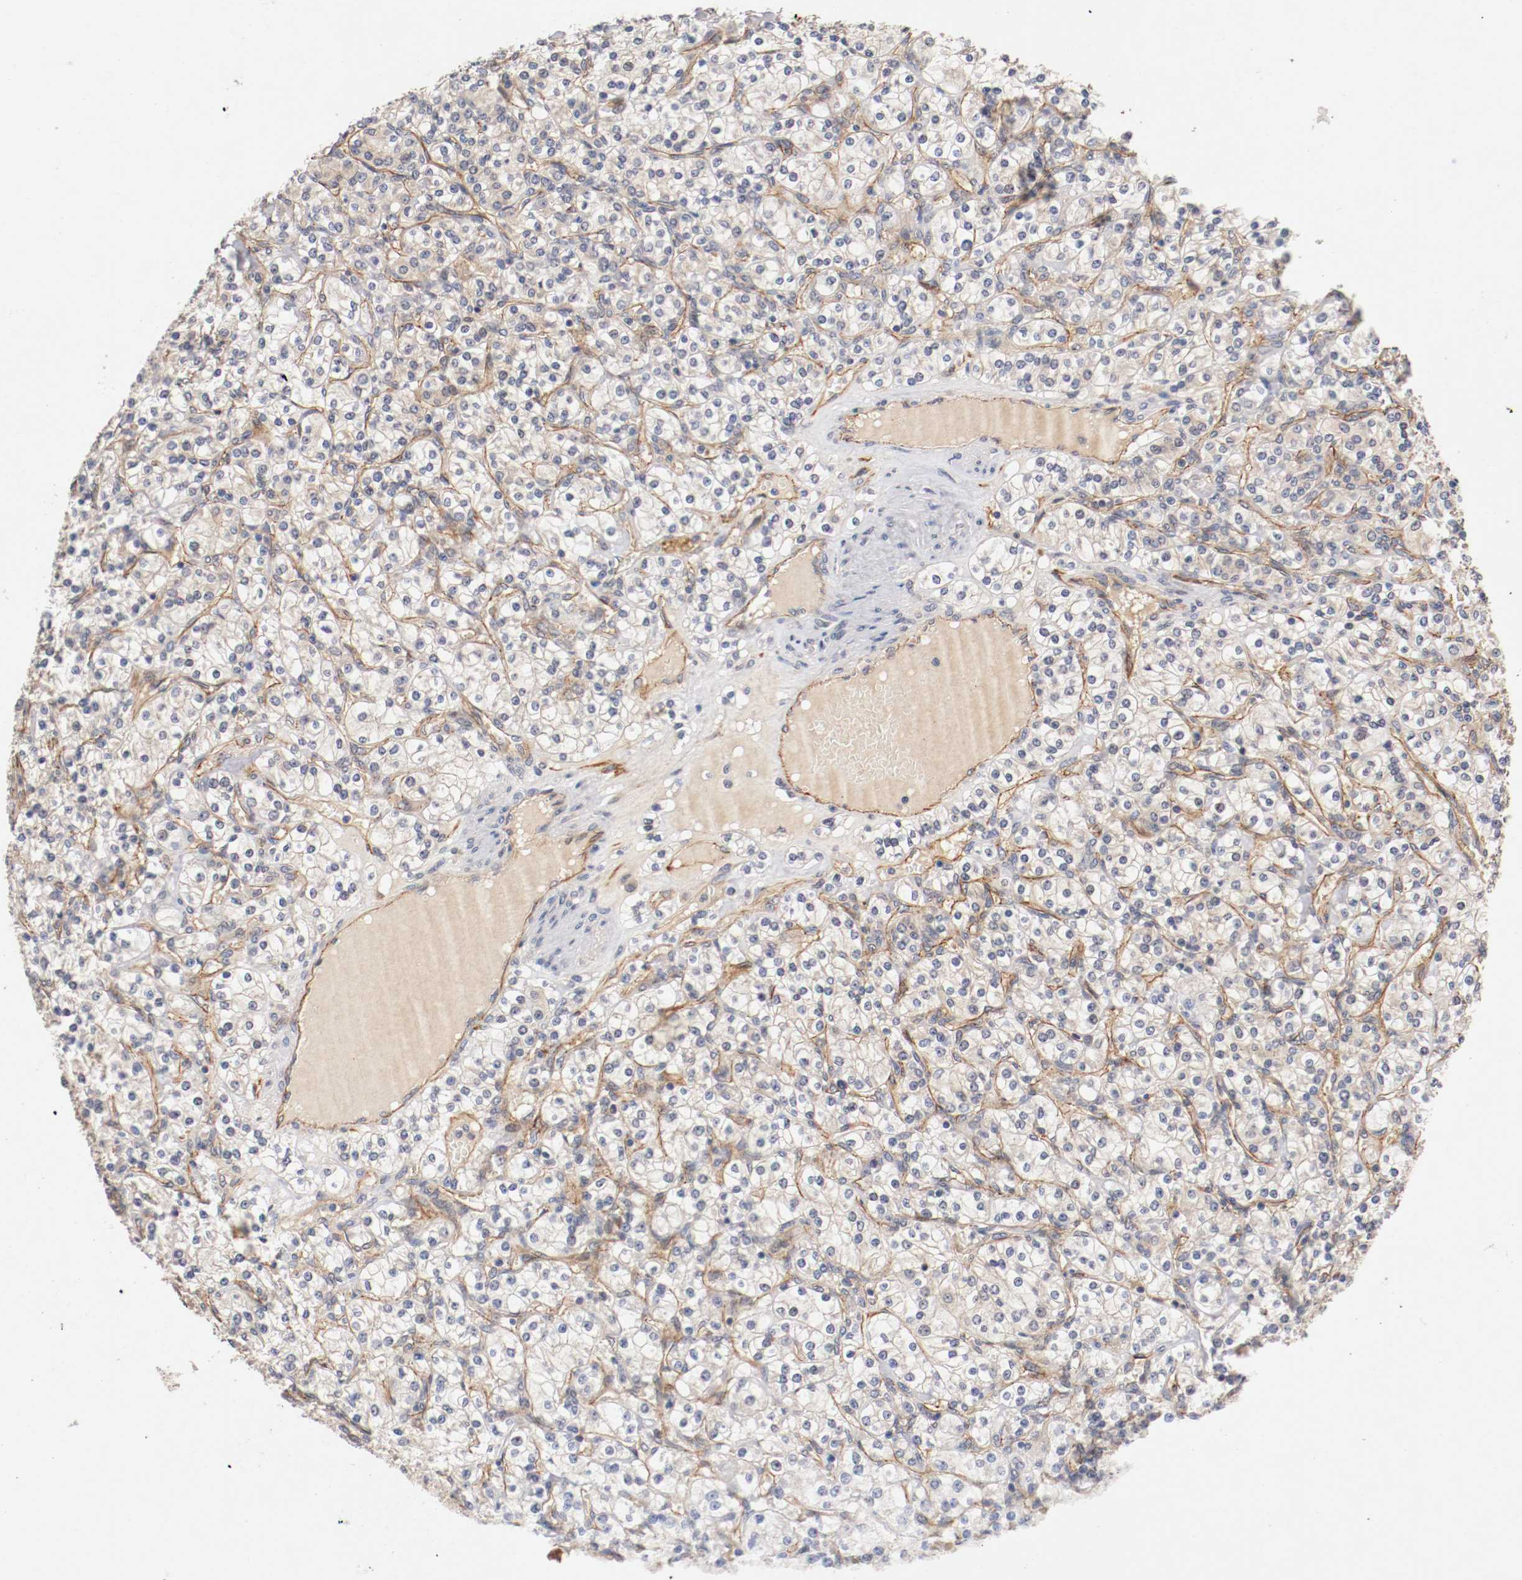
{"staining": {"intensity": "weak", "quantity": "25%-75%", "location": "cytoplasmic/membranous"}, "tissue": "renal cancer", "cell_type": "Tumor cells", "image_type": "cancer", "snomed": [{"axis": "morphology", "description": "Adenocarcinoma, NOS"}, {"axis": "topography", "description": "Kidney"}], "caption": "A low amount of weak cytoplasmic/membranous expression is identified in about 25%-75% of tumor cells in renal adenocarcinoma tissue.", "gene": "TYK2", "patient": {"sex": "male", "age": 77}}